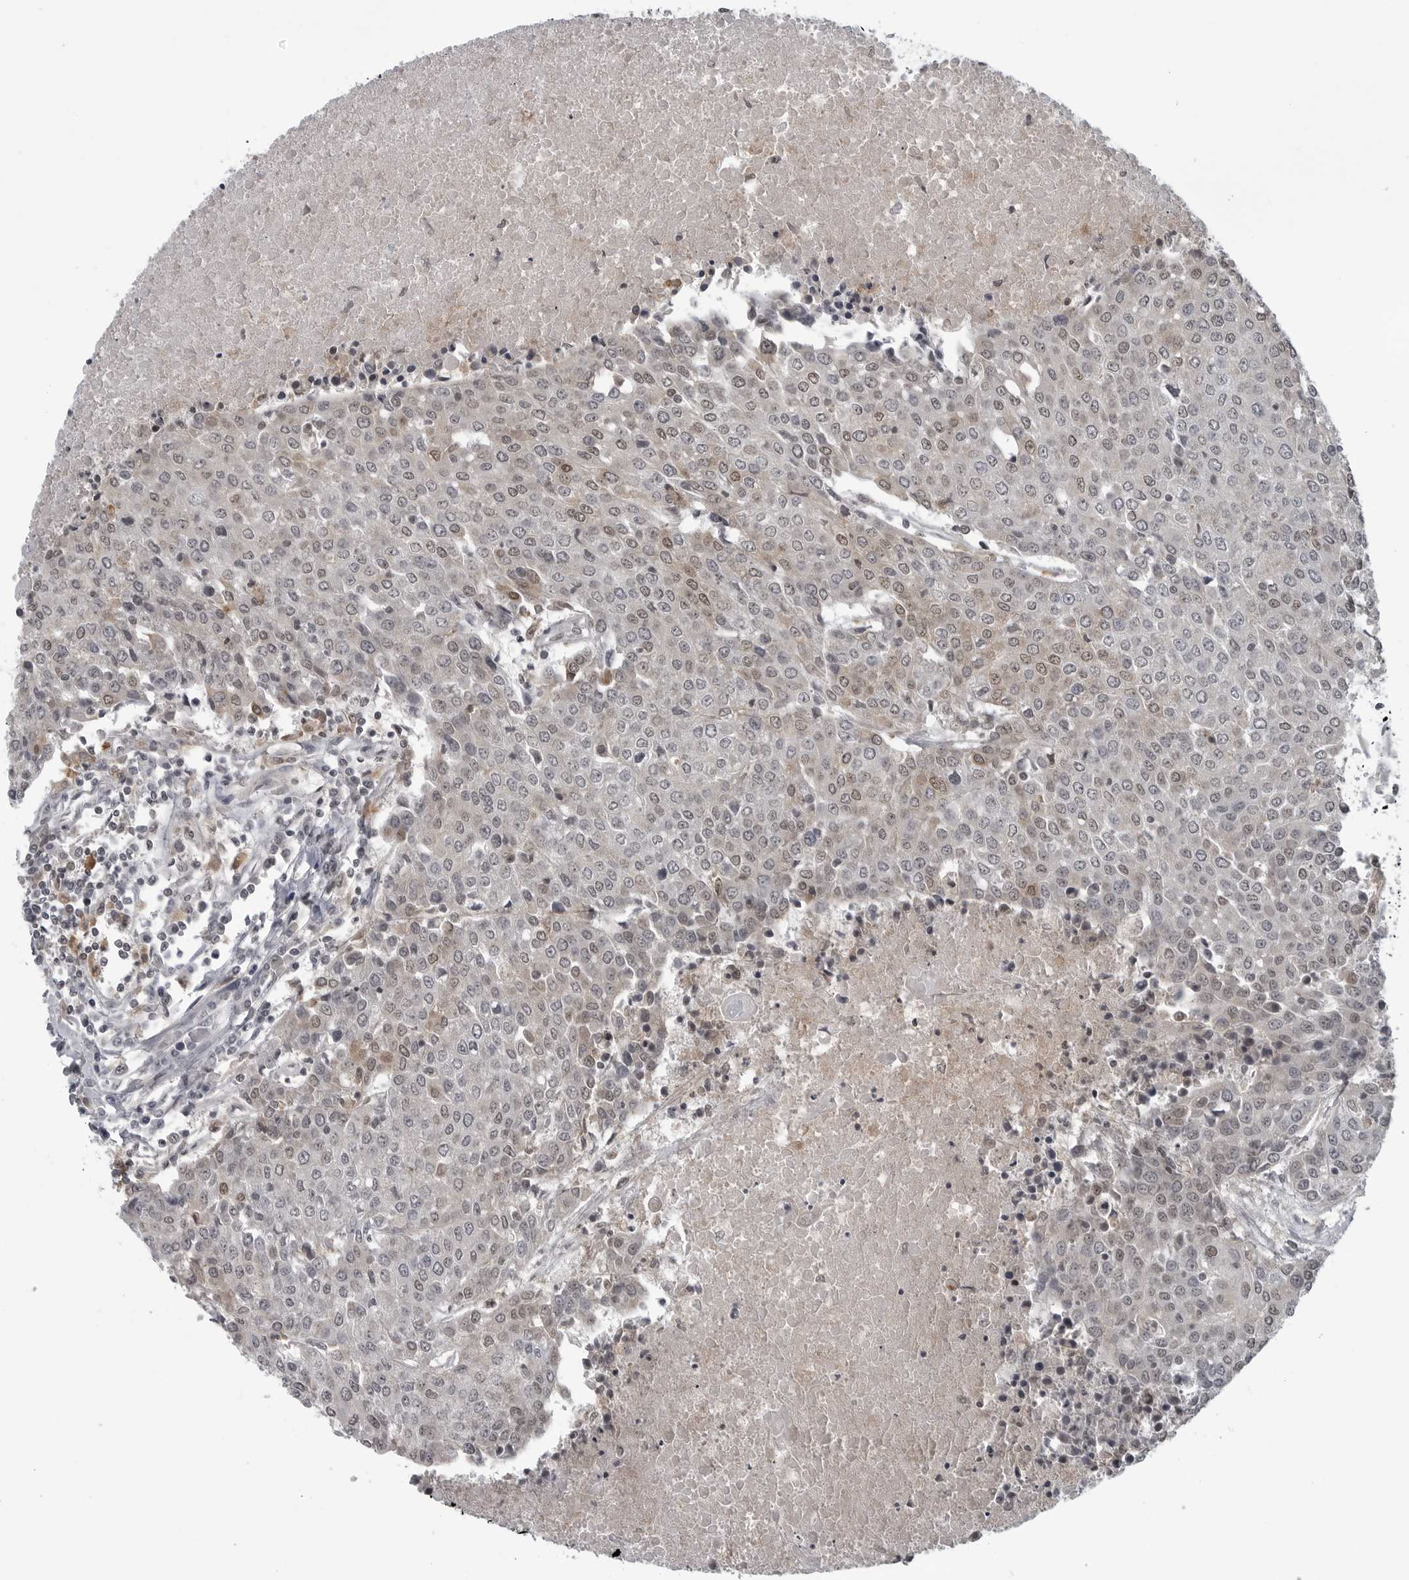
{"staining": {"intensity": "weak", "quantity": "<25%", "location": "nuclear"}, "tissue": "urothelial cancer", "cell_type": "Tumor cells", "image_type": "cancer", "snomed": [{"axis": "morphology", "description": "Urothelial carcinoma, High grade"}, {"axis": "topography", "description": "Urinary bladder"}], "caption": "The photomicrograph exhibits no staining of tumor cells in urothelial cancer. (Immunohistochemistry (ihc), brightfield microscopy, high magnification).", "gene": "C8orf58", "patient": {"sex": "female", "age": 85}}